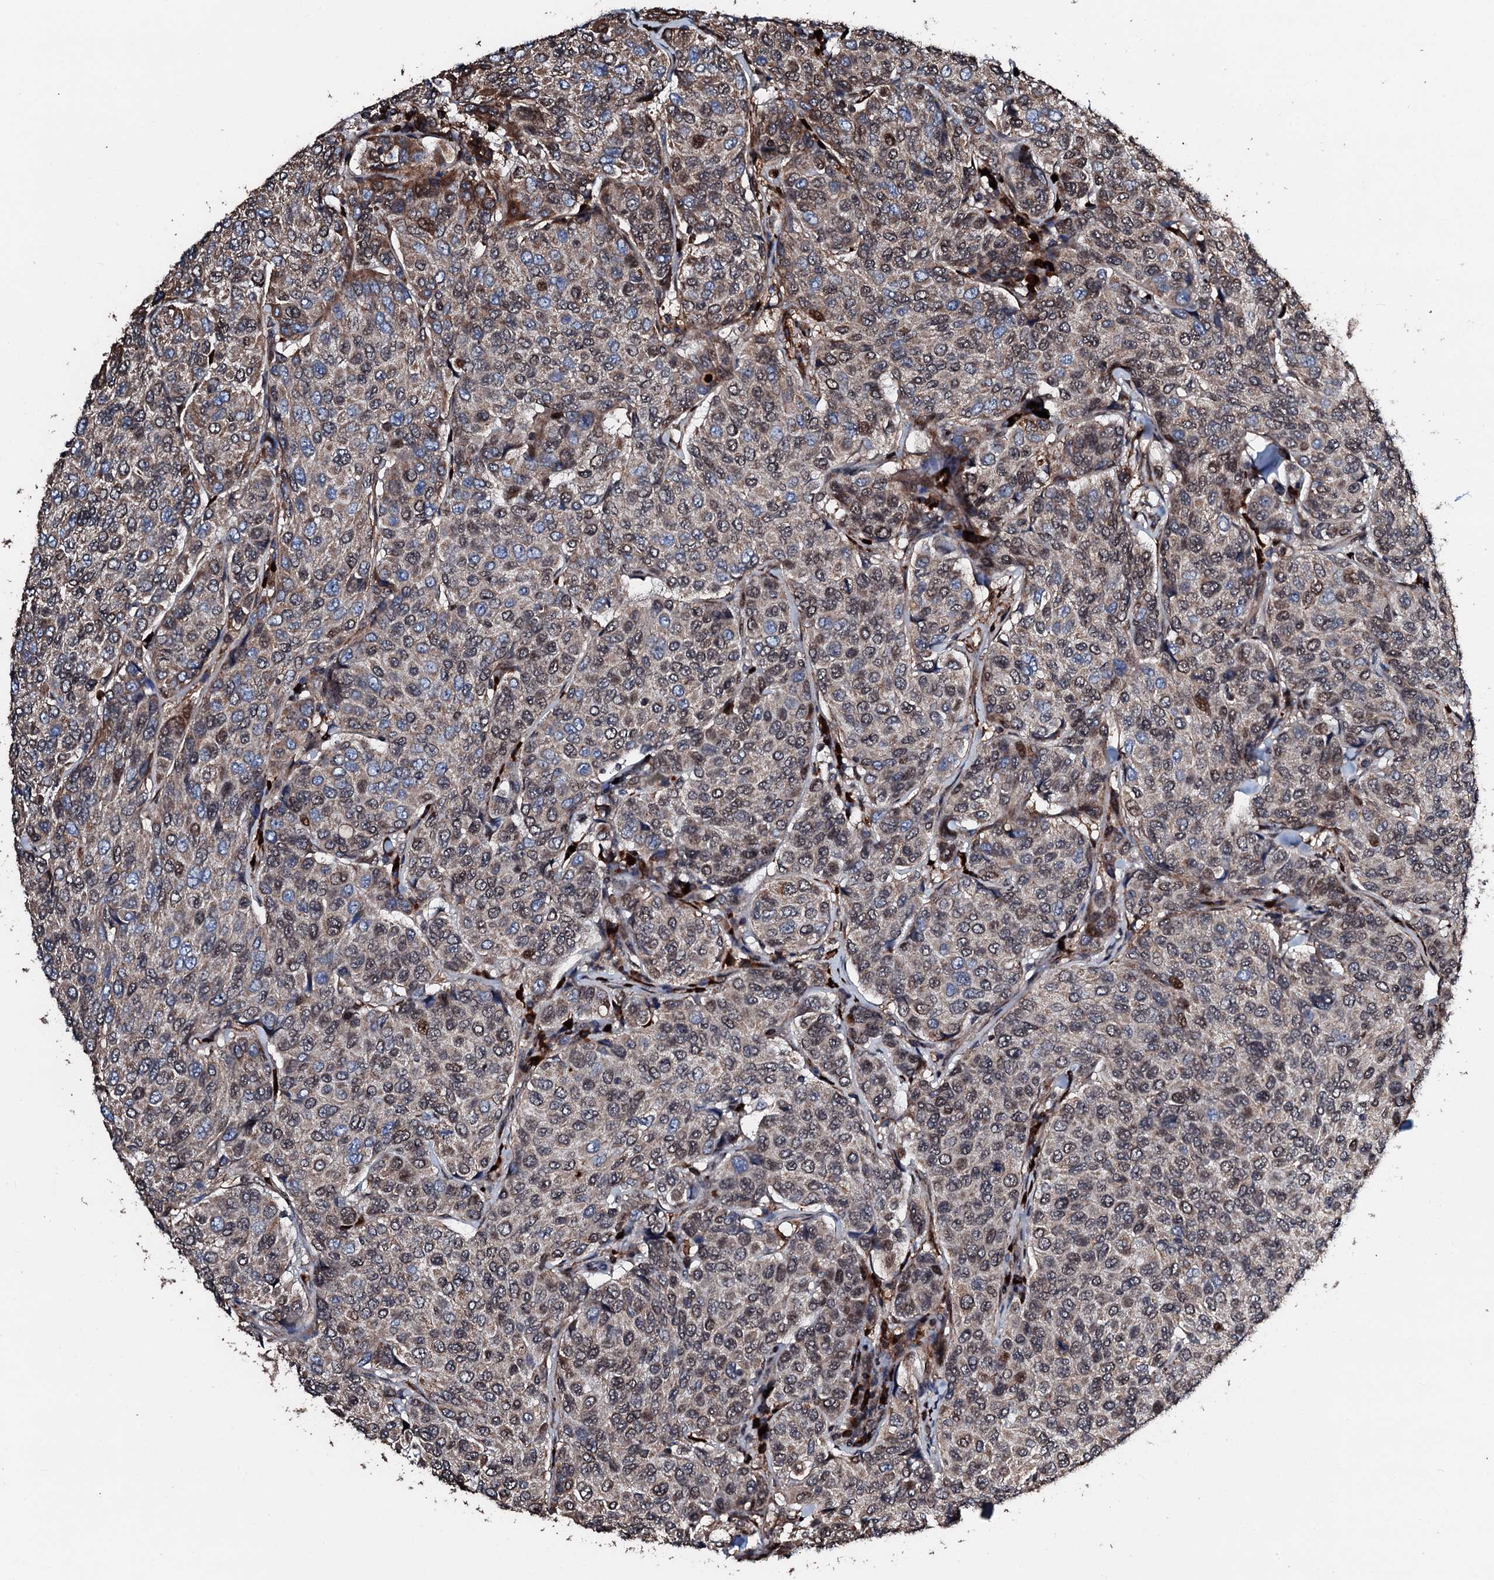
{"staining": {"intensity": "moderate", "quantity": ">75%", "location": "cytoplasmic/membranous,nuclear"}, "tissue": "breast cancer", "cell_type": "Tumor cells", "image_type": "cancer", "snomed": [{"axis": "morphology", "description": "Duct carcinoma"}, {"axis": "topography", "description": "Breast"}], "caption": "An image of human breast cancer (infiltrating ductal carcinoma) stained for a protein shows moderate cytoplasmic/membranous and nuclear brown staining in tumor cells.", "gene": "KIF18A", "patient": {"sex": "female", "age": 55}}